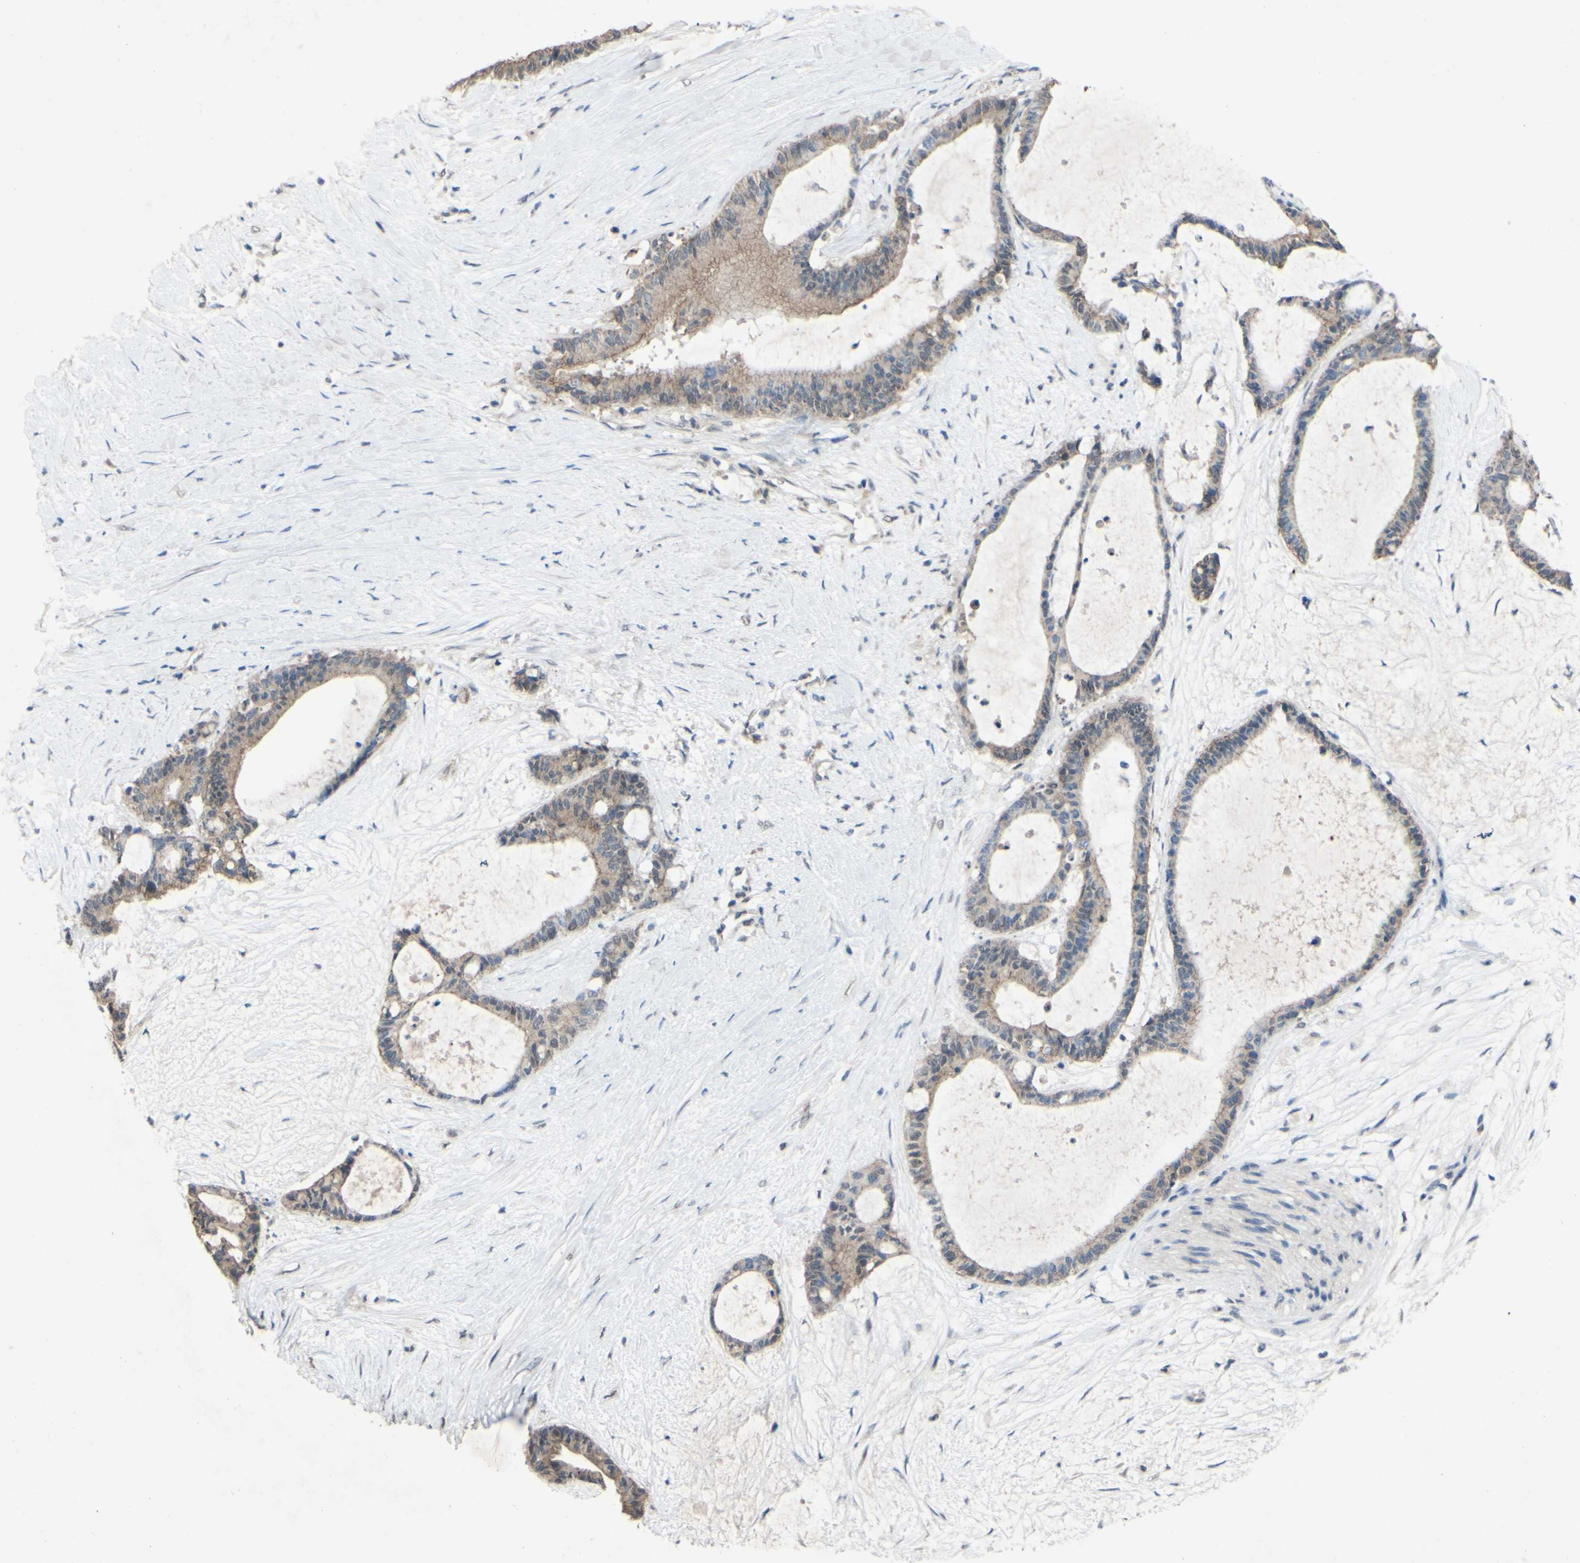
{"staining": {"intensity": "moderate", "quantity": ">75%", "location": "cytoplasmic/membranous"}, "tissue": "liver cancer", "cell_type": "Tumor cells", "image_type": "cancer", "snomed": [{"axis": "morphology", "description": "Cholangiocarcinoma"}, {"axis": "topography", "description": "Liver"}], "caption": "Brown immunohistochemical staining in liver cancer (cholangiocarcinoma) displays moderate cytoplasmic/membranous expression in approximately >75% of tumor cells.", "gene": "CDCP1", "patient": {"sex": "female", "age": 73}}